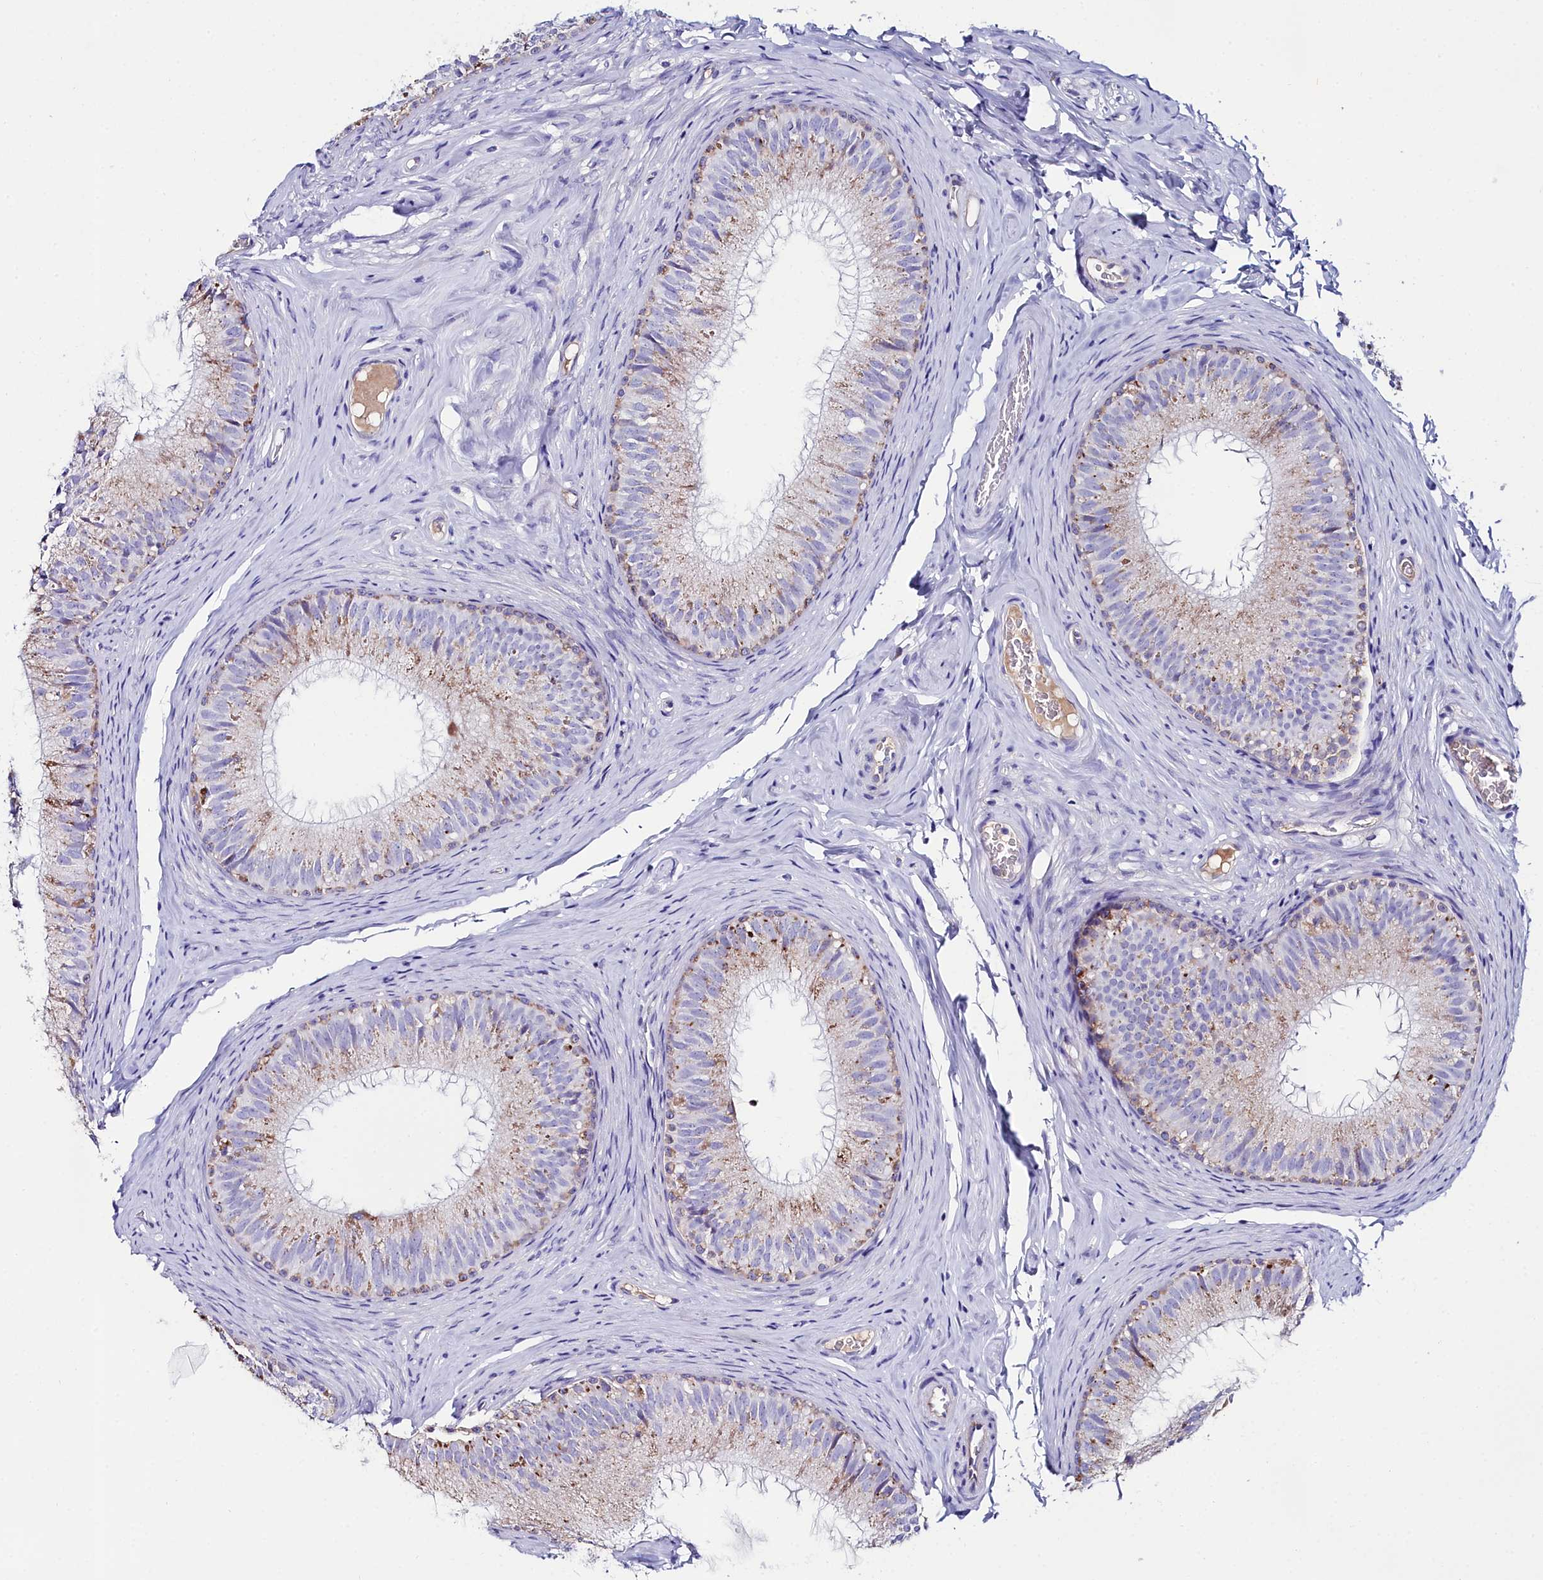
{"staining": {"intensity": "moderate", "quantity": "<25%", "location": "cytoplasmic/membranous"}, "tissue": "epididymis", "cell_type": "Glandular cells", "image_type": "normal", "snomed": [{"axis": "morphology", "description": "Normal tissue, NOS"}, {"axis": "topography", "description": "Epididymis"}], "caption": "An immunohistochemistry image of normal tissue is shown. Protein staining in brown labels moderate cytoplasmic/membranous positivity in epididymis within glandular cells. Using DAB (brown) and hematoxylin (blue) stains, captured at high magnification using brightfield microscopy.", "gene": "SLC49A3", "patient": {"sex": "male", "age": 34}}